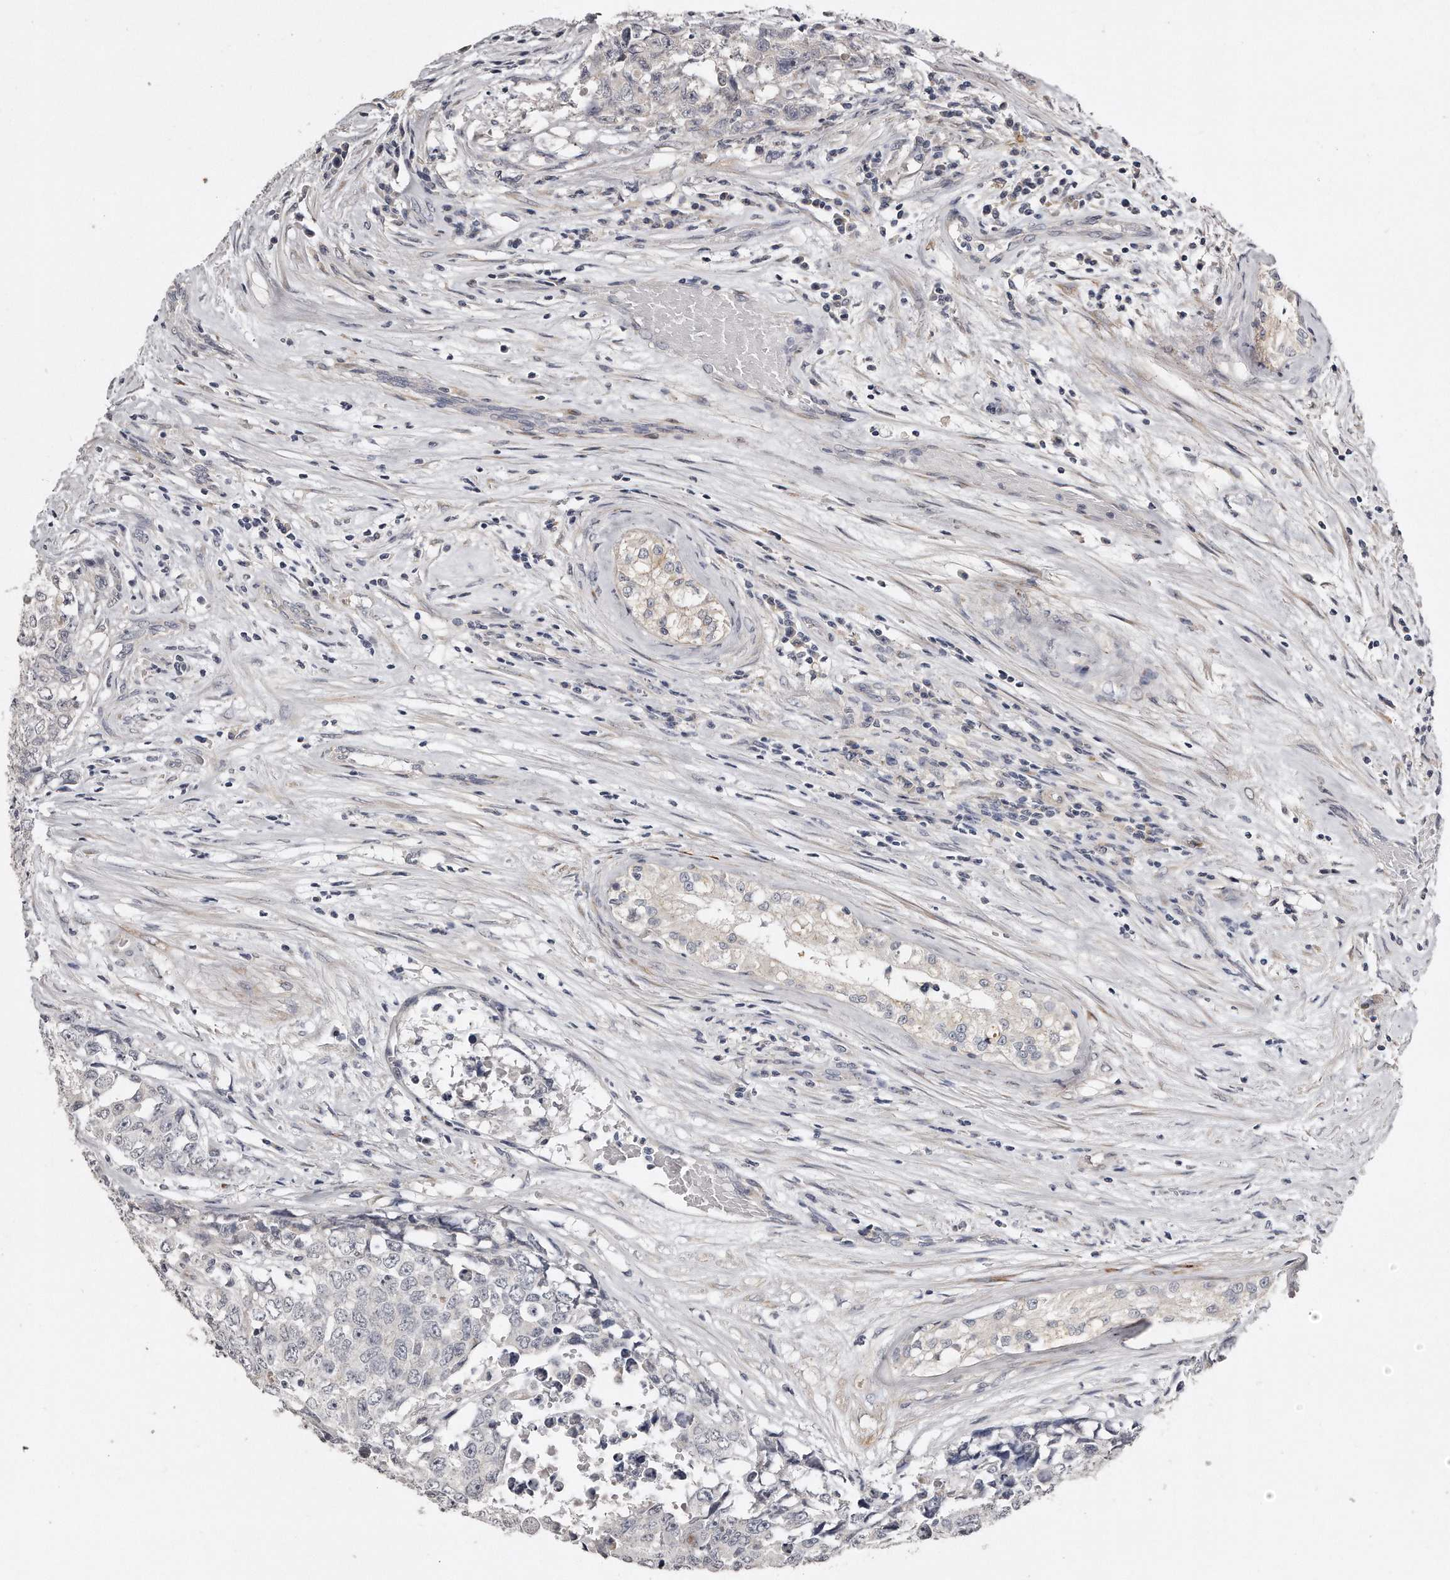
{"staining": {"intensity": "negative", "quantity": "none", "location": "none"}, "tissue": "testis cancer", "cell_type": "Tumor cells", "image_type": "cancer", "snomed": [{"axis": "morphology", "description": "Carcinoma, Embryonal, NOS"}, {"axis": "topography", "description": "Testis"}], "caption": "This image is of embryonal carcinoma (testis) stained with IHC to label a protein in brown with the nuclei are counter-stained blue. There is no positivity in tumor cells.", "gene": "LMOD1", "patient": {"sex": "male", "age": 28}}